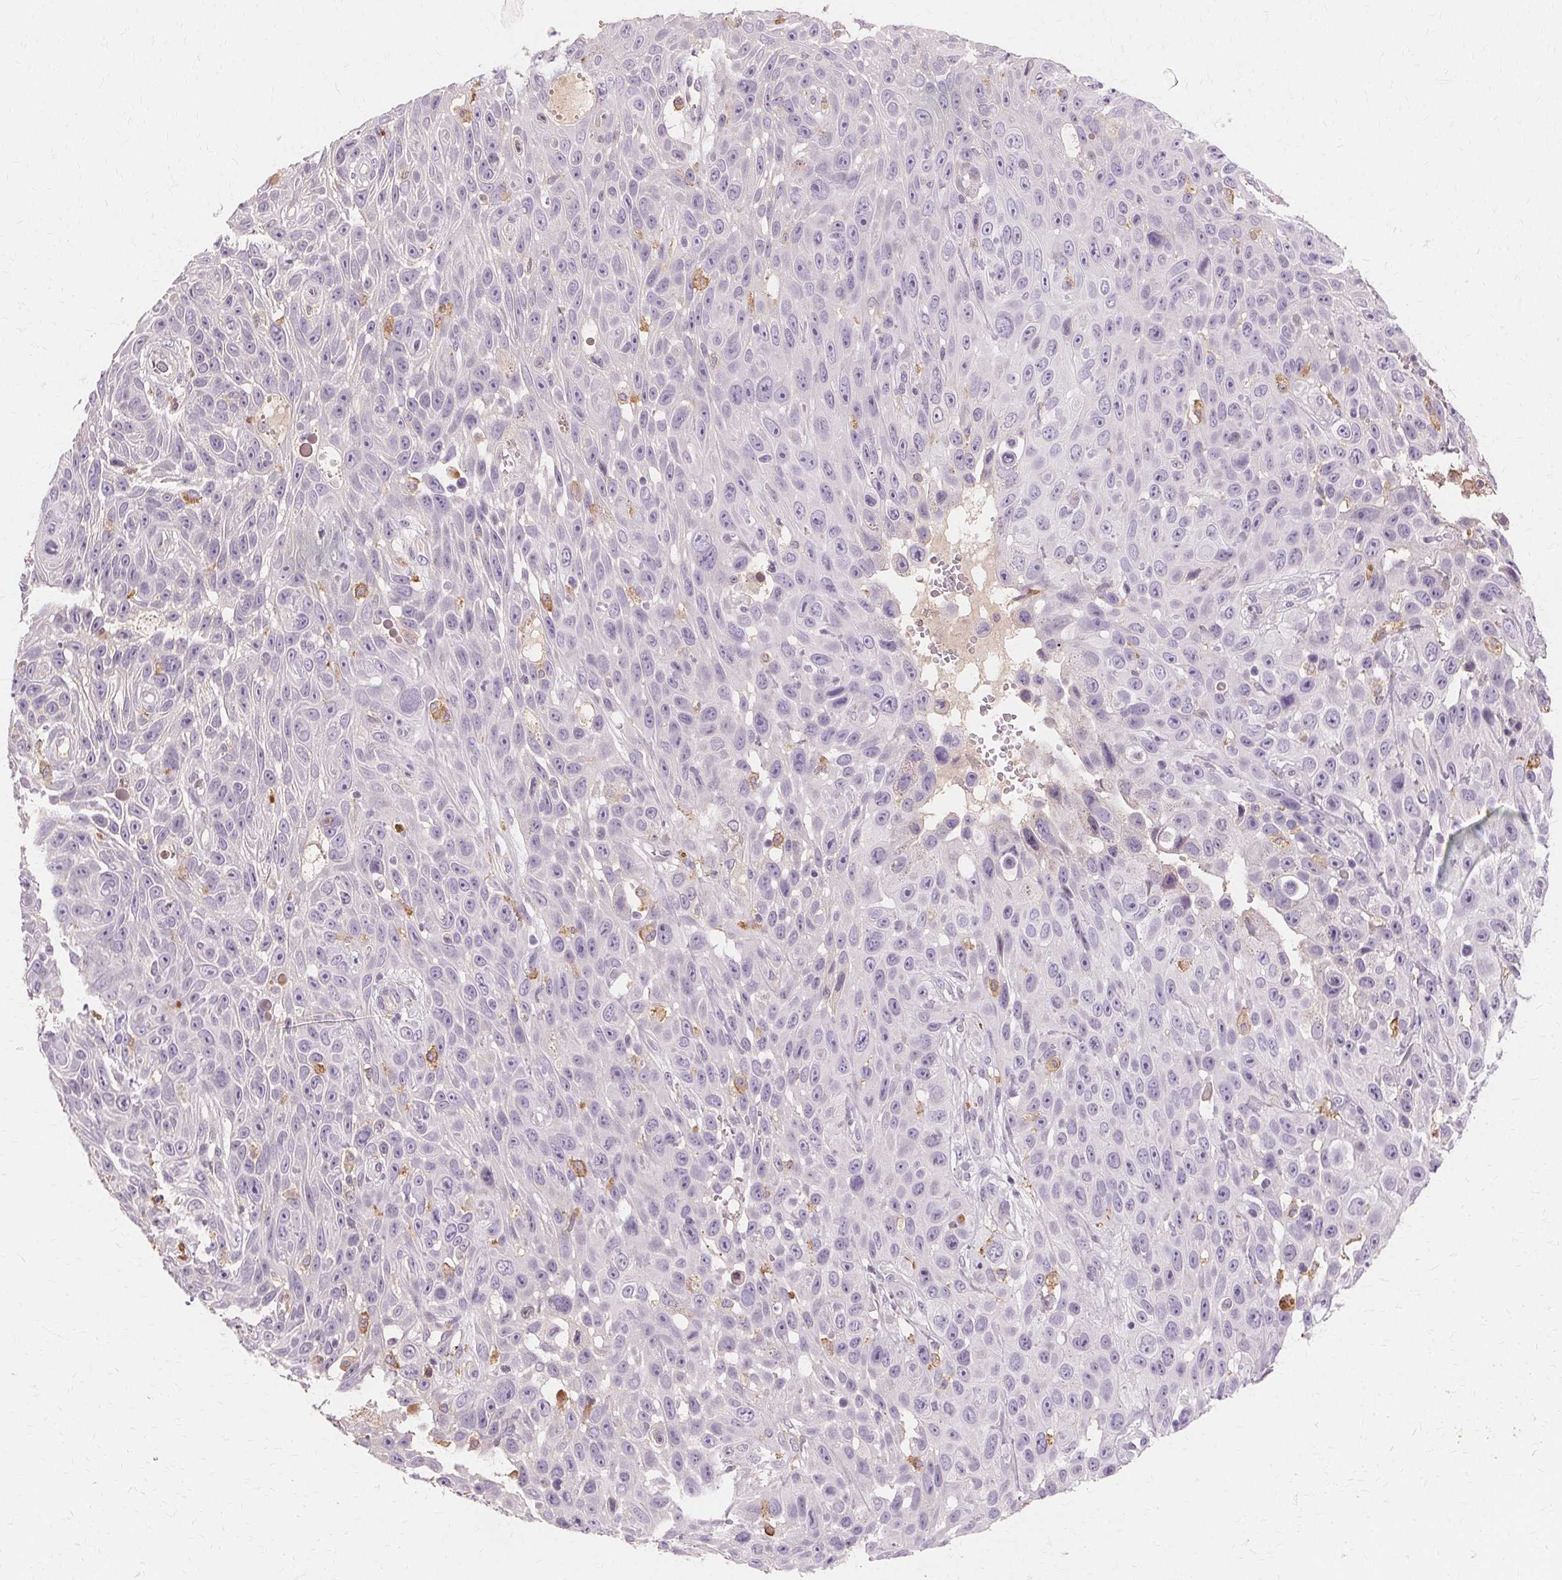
{"staining": {"intensity": "negative", "quantity": "none", "location": "none"}, "tissue": "skin cancer", "cell_type": "Tumor cells", "image_type": "cancer", "snomed": [{"axis": "morphology", "description": "Squamous cell carcinoma, NOS"}, {"axis": "topography", "description": "Skin"}], "caption": "Human skin squamous cell carcinoma stained for a protein using immunohistochemistry displays no positivity in tumor cells.", "gene": "IFNGR1", "patient": {"sex": "male", "age": 82}}